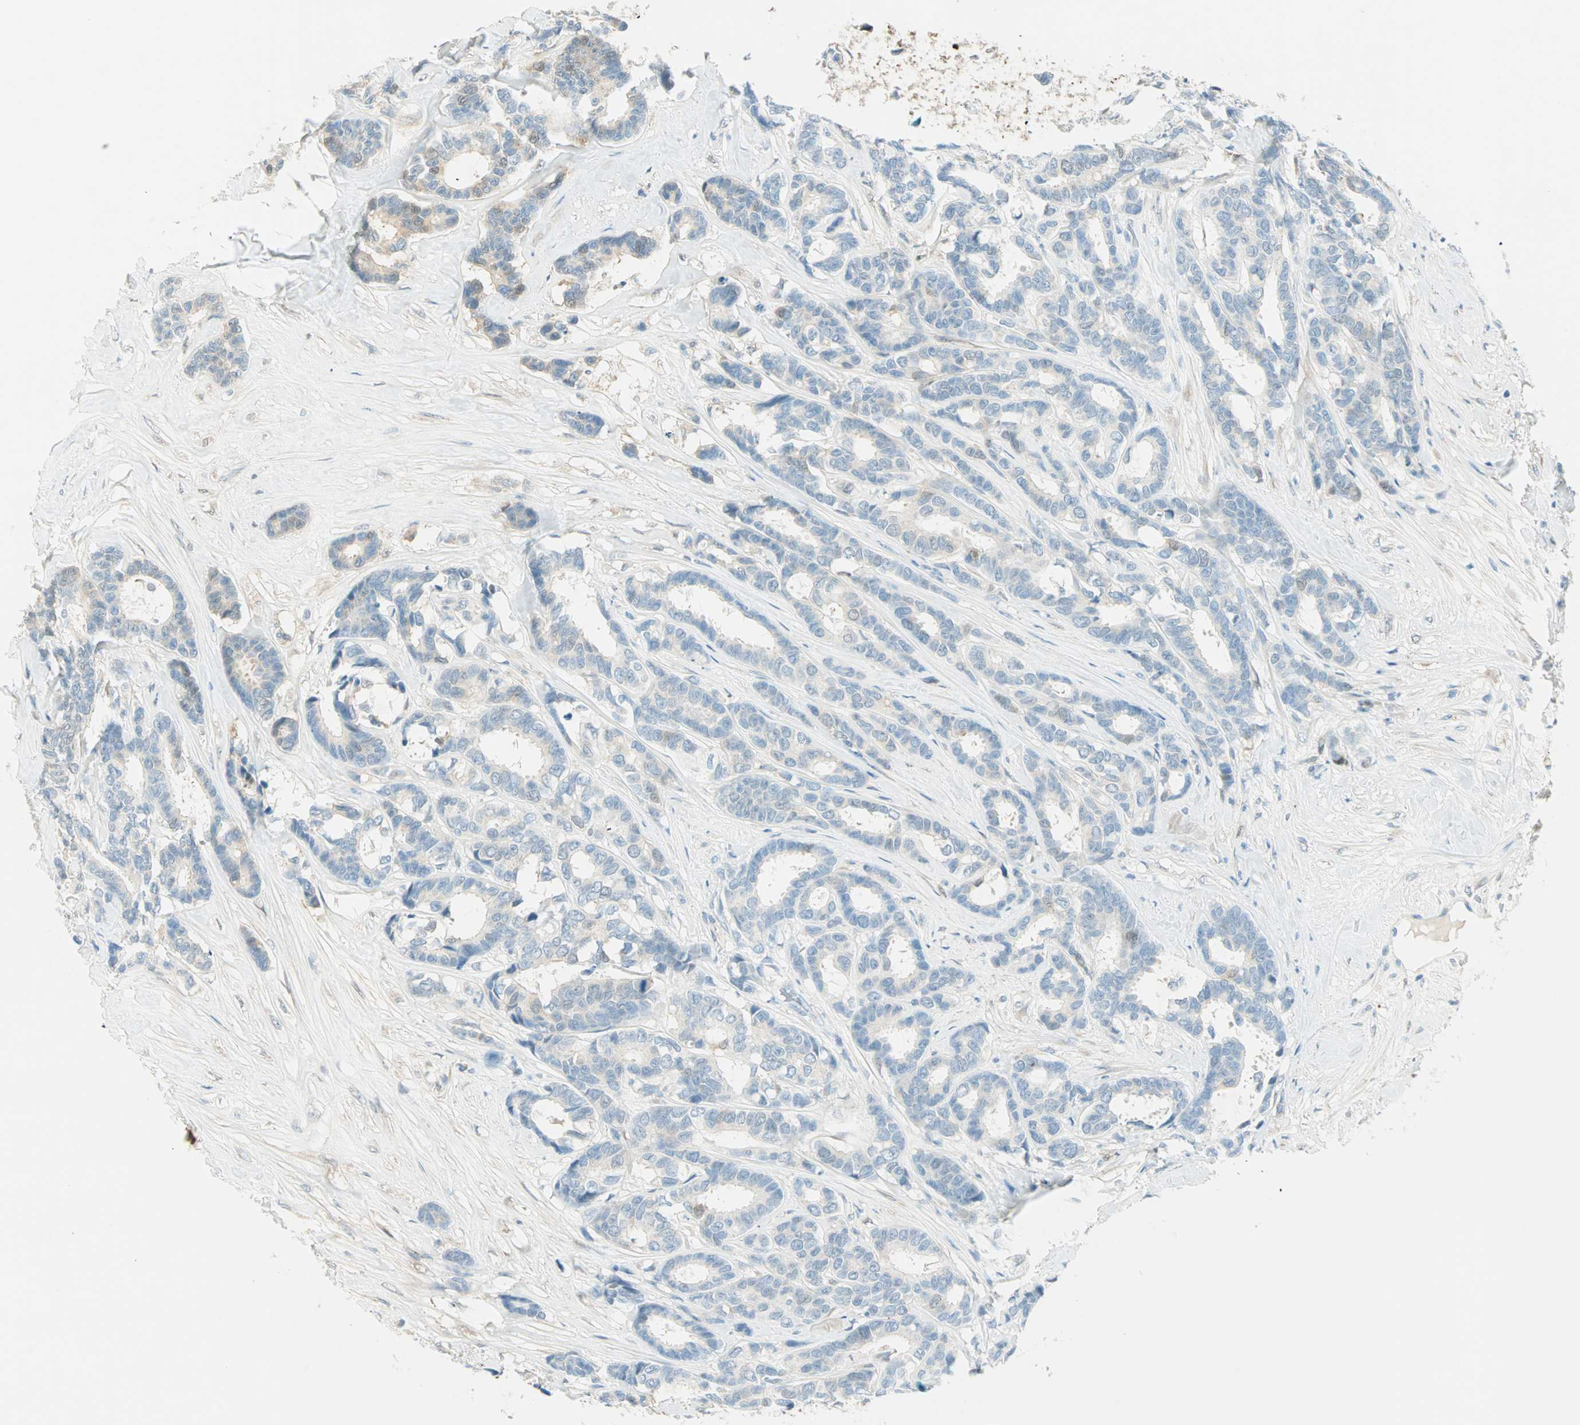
{"staining": {"intensity": "moderate", "quantity": "<25%", "location": "cytoplasmic/membranous,nuclear"}, "tissue": "breast cancer", "cell_type": "Tumor cells", "image_type": "cancer", "snomed": [{"axis": "morphology", "description": "Duct carcinoma"}, {"axis": "topography", "description": "Breast"}], "caption": "Protein expression analysis of breast cancer (infiltrating ductal carcinoma) displays moderate cytoplasmic/membranous and nuclear staining in about <25% of tumor cells.", "gene": "S100A1", "patient": {"sex": "female", "age": 87}}